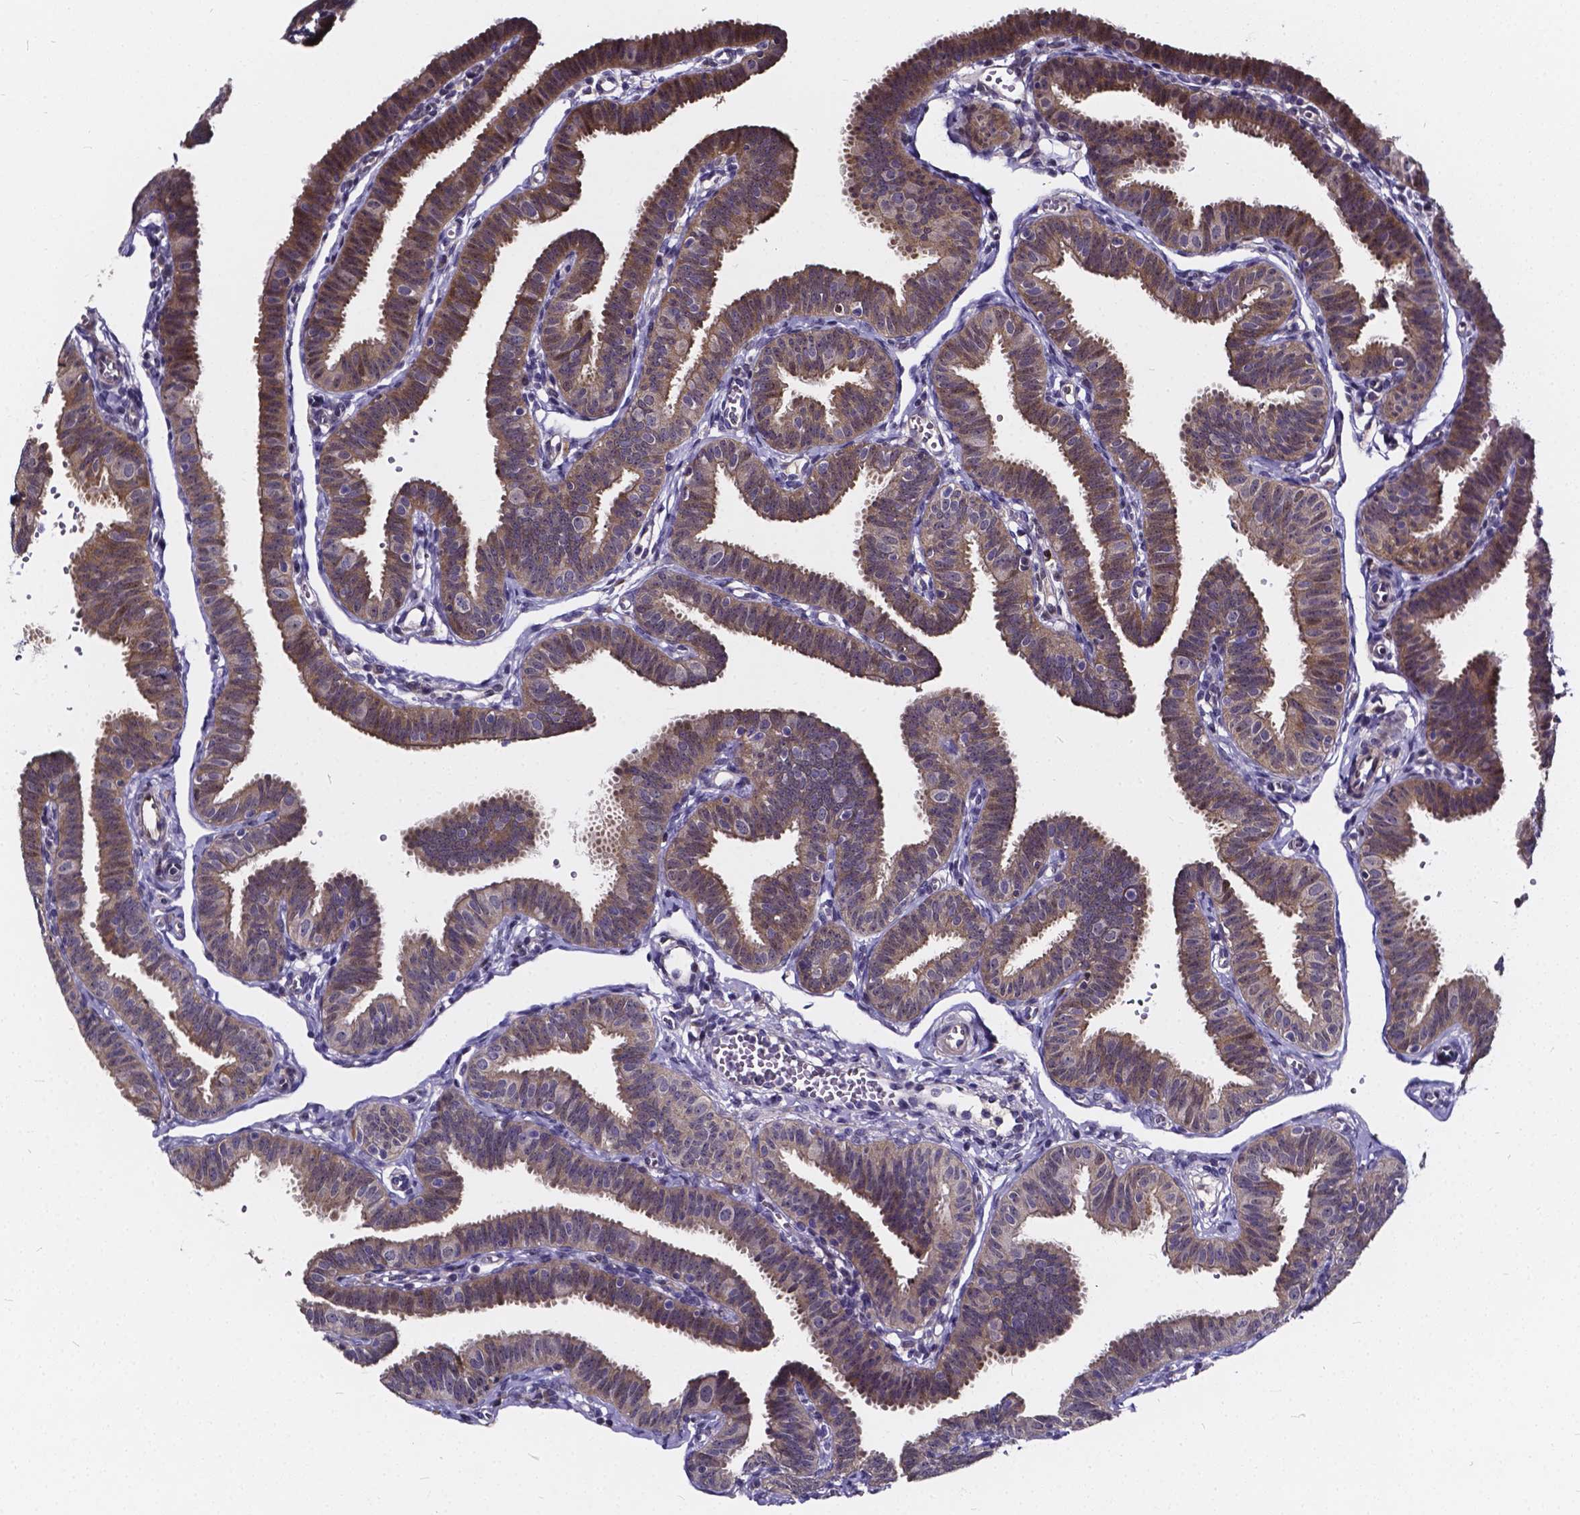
{"staining": {"intensity": "moderate", "quantity": "25%-75%", "location": "cytoplasmic/membranous"}, "tissue": "fallopian tube", "cell_type": "Glandular cells", "image_type": "normal", "snomed": [{"axis": "morphology", "description": "Normal tissue, NOS"}, {"axis": "topography", "description": "Fallopian tube"}], "caption": "Protein analysis of normal fallopian tube reveals moderate cytoplasmic/membranous expression in approximately 25%-75% of glandular cells. (DAB IHC, brown staining for protein, blue staining for nuclei).", "gene": "SOWAHA", "patient": {"sex": "female", "age": 25}}